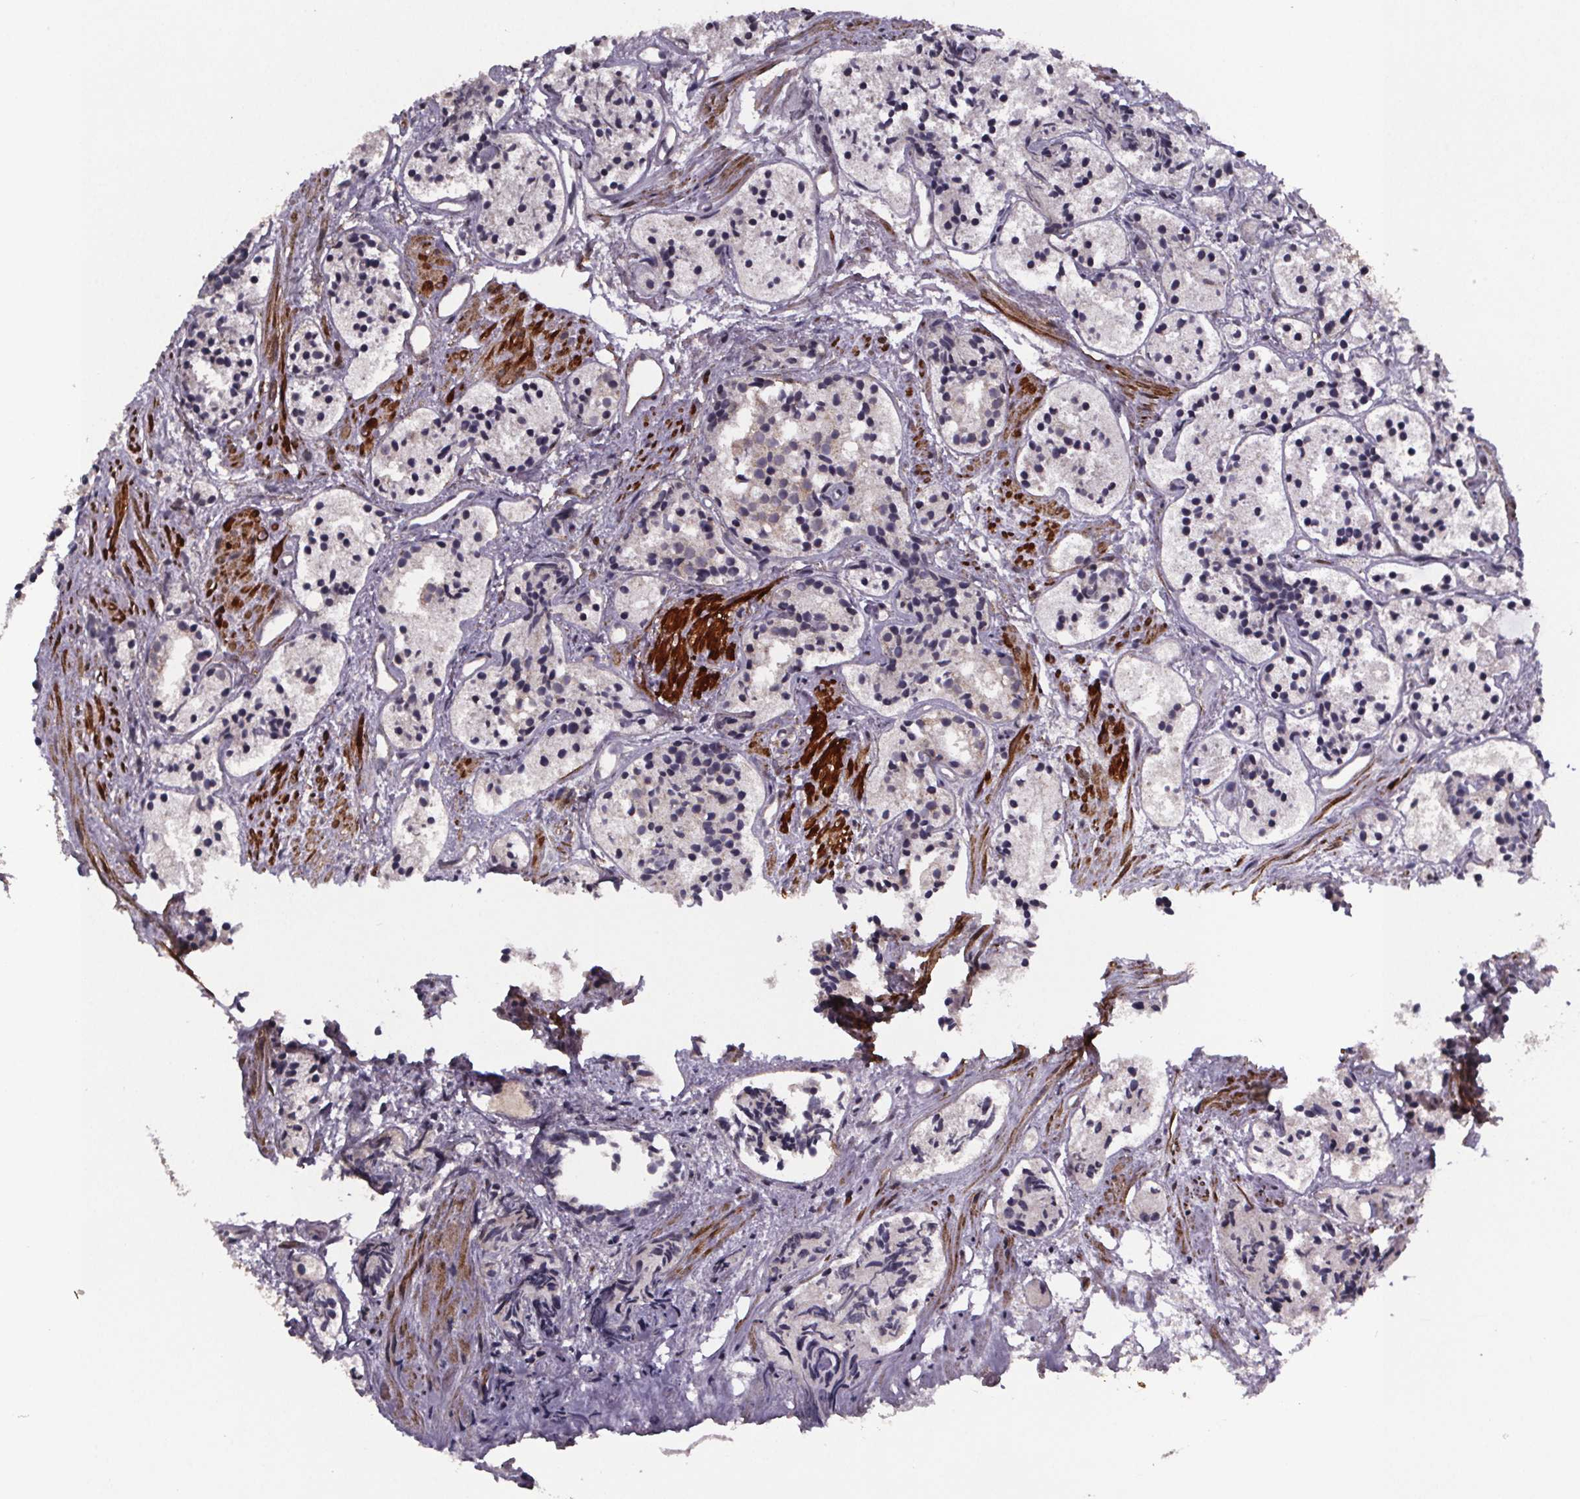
{"staining": {"intensity": "negative", "quantity": "none", "location": "none"}, "tissue": "prostate cancer", "cell_type": "Tumor cells", "image_type": "cancer", "snomed": [{"axis": "morphology", "description": "Adenocarcinoma, High grade"}, {"axis": "topography", "description": "Prostate"}], "caption": "Tumor cells are negative for protein expression in human prostate cancer. Nuclei are stained in blue.", "gene": "PALLD", "patient": {"sex": "male", "age": 85}}